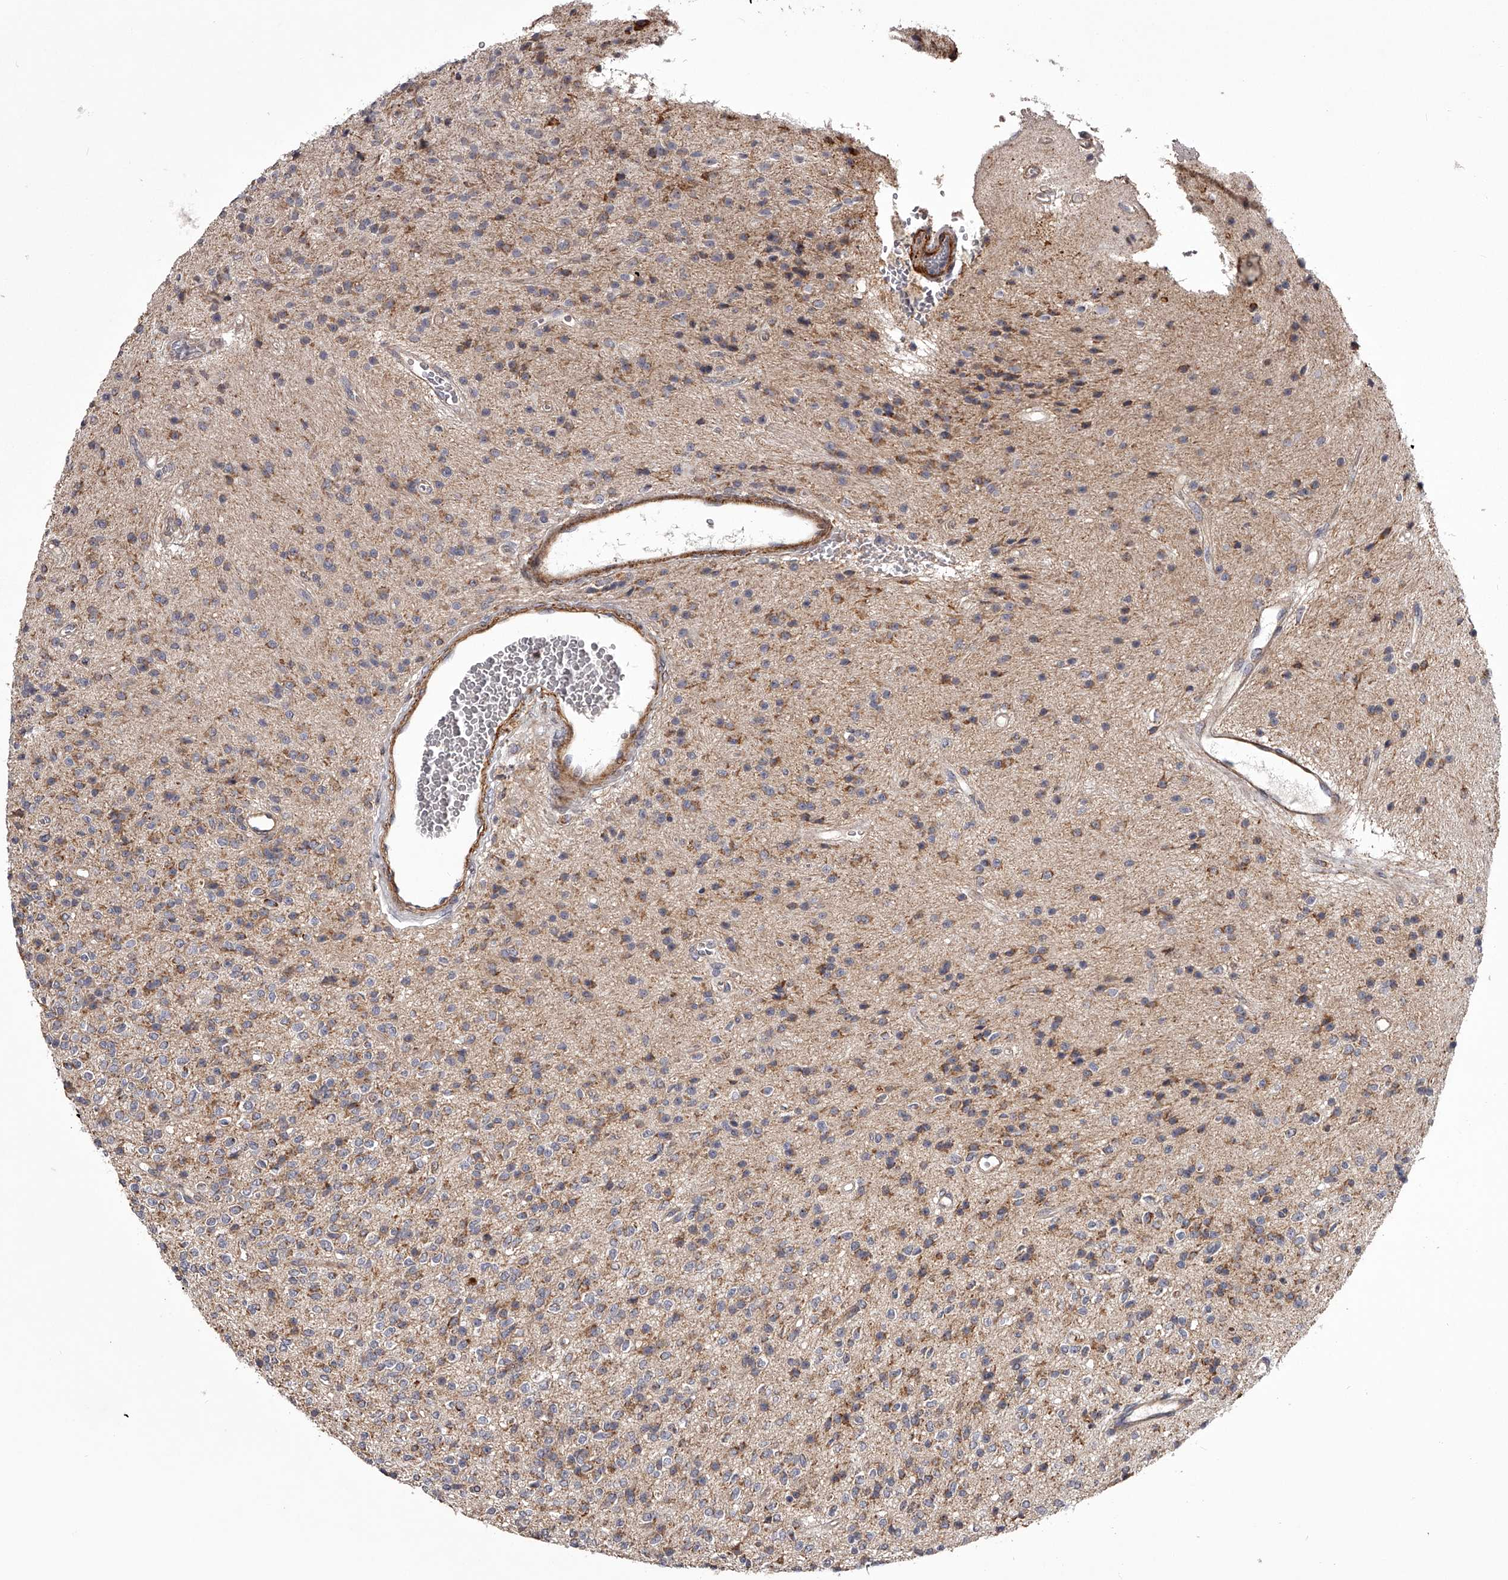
{"staining": {"intensity": "moderate", "quantity": "25%-75%", "location": "cytoplasmic/membranous"}, "tissue": "glioma", "cell_type": "Tumor cells", "image_type": "cancer", "snomed": [{"axis": "morphology", "description": "Glioma, malignant, High grade"}, {"axis": "topography", "description": "Brain"}], "caption": "High-grade glioma (malignant) stained with immunohistochemistry (IHC) demonstrates moderate cytoplasmic/membranous positivity in approximately 25%-75% of tumor cells.", "gene": "RRP36", "patient": {"sex": "male", "age": 34}}